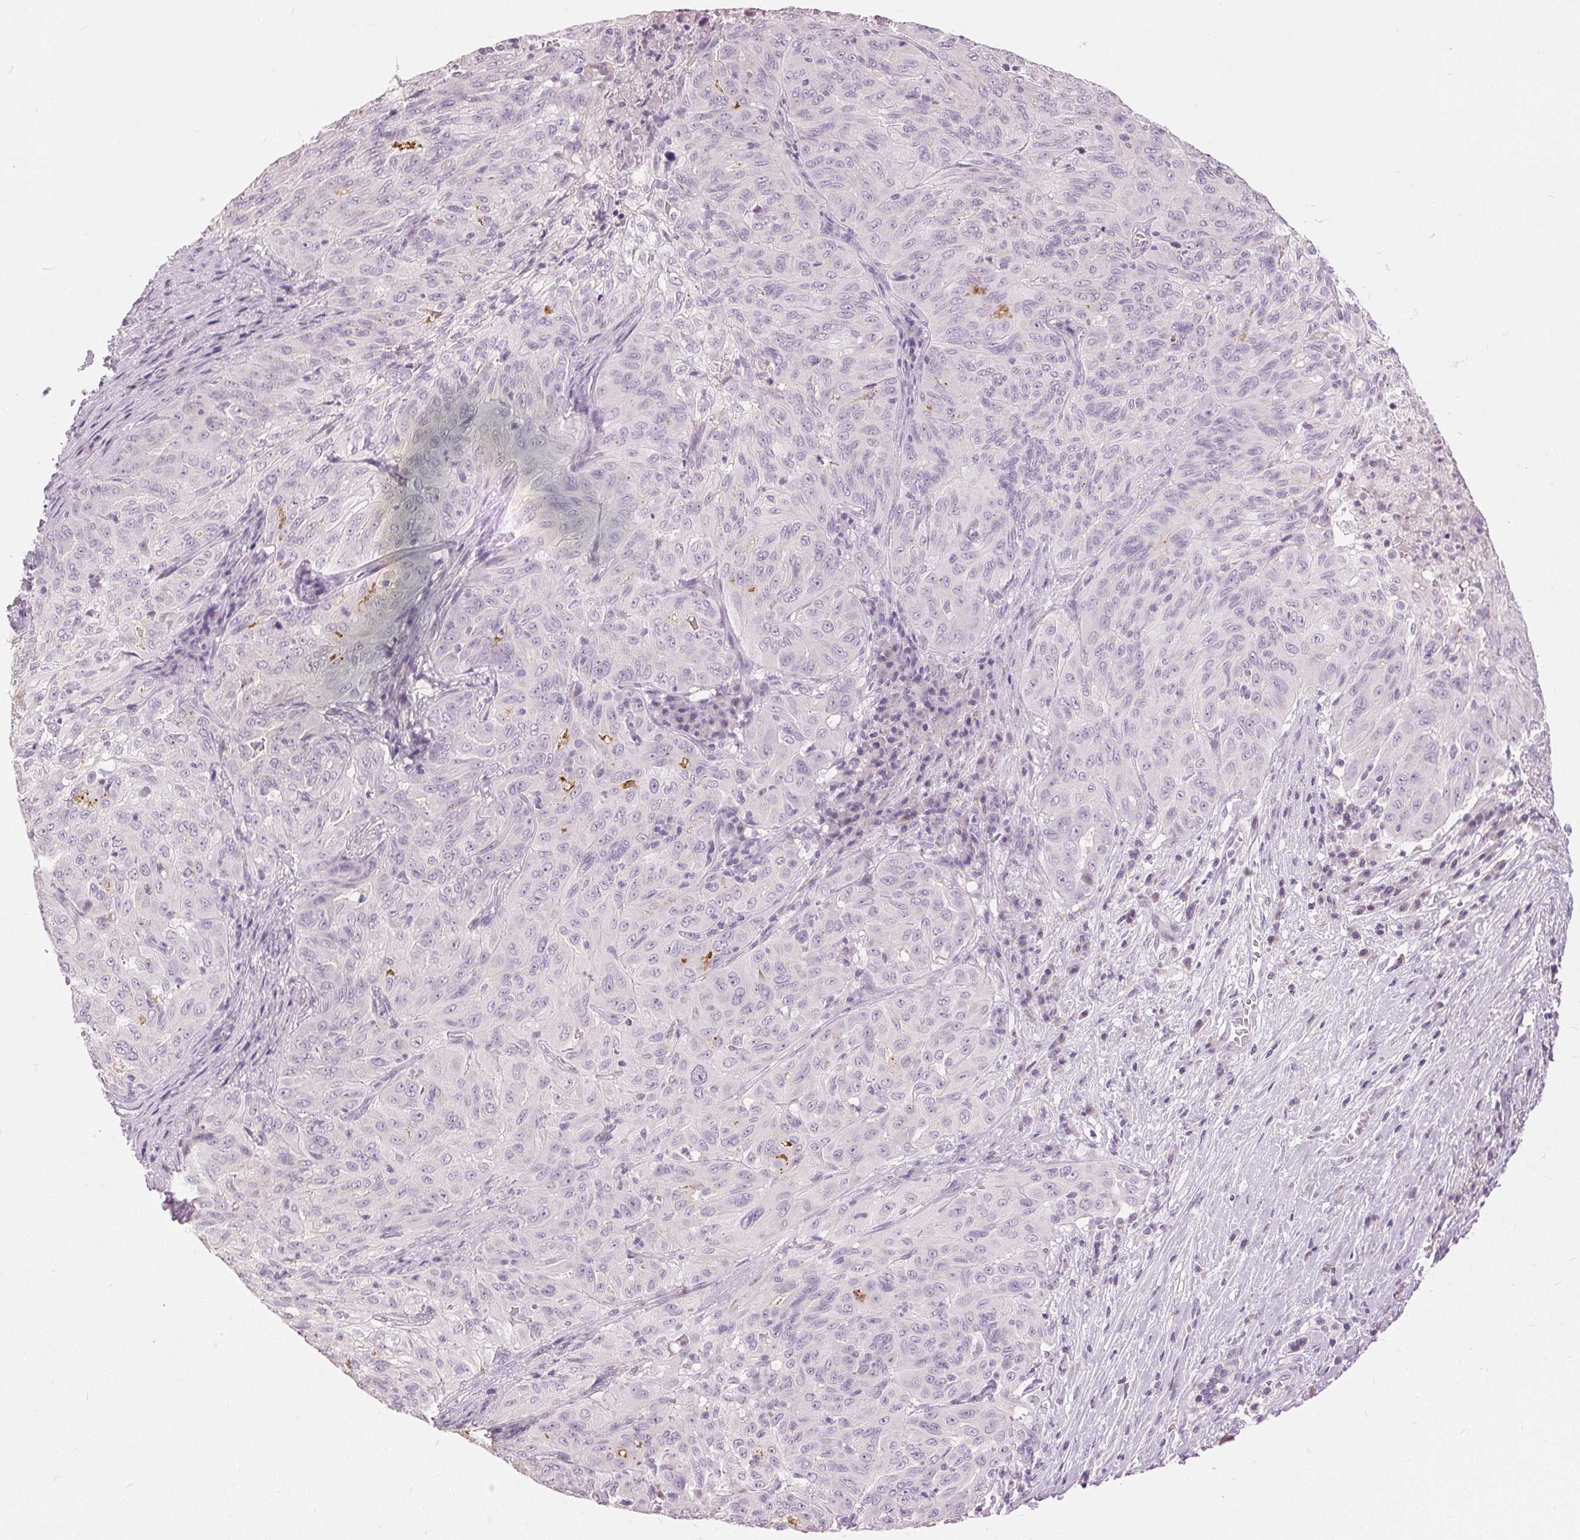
{"staining": {"intensity": "negative", "quantity": "none", "location": "none"}, "tissue": "pancreatic cancer", "cell_type": "Tumor cells", "image_type": "cancer", "snomed": [{"axis": "morphology", "description": "Adenocarcinoma, NOS"}, {"axis": "topography", "description": "Pancreas"}], "caption": "Immunohistochemical staining of pancreatic cancer demonstrates no significant positivity in tumor cells.", "gene": "DSG3", "patient": {"sex": "male", "age": 63}}